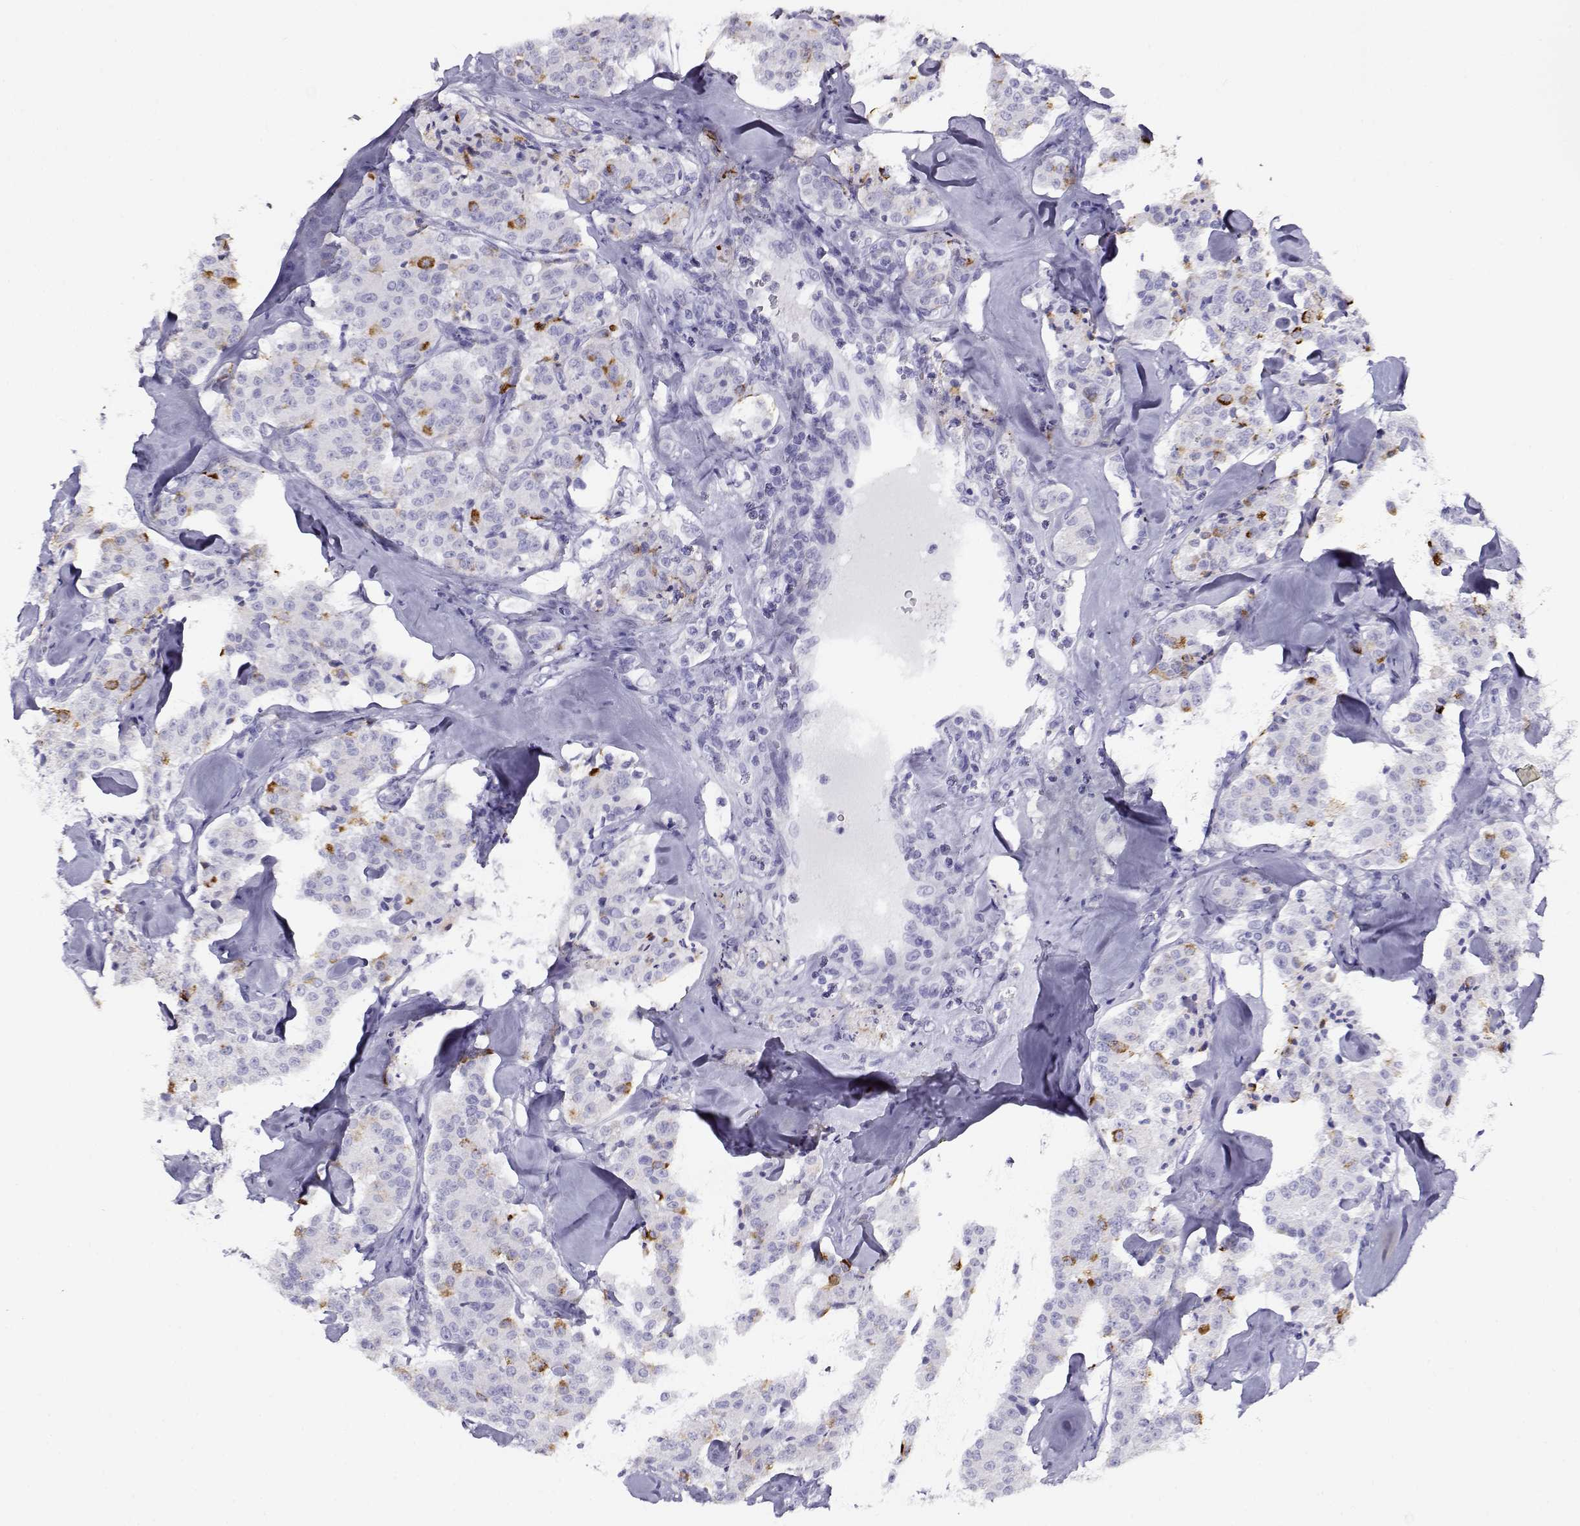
{"staining": {"intensity": "strong", "quantity": "<25%", "location": "cytoplasmic/membranous"}, "tissue": "carcinoid", "cell_type": "Tumor cells", "image_type": "cancer", "snomed": [{"axis": "morphology", "description": "Carcinoid, malignant, NOS"}, {"axis": "topography", "description": "Pancreas"}], "caption": "This histopathology image shows immunohistochemistry staining of human malignant carcinoid, with medium strong cytoplasmic/membranous staining in about <25% of tumor cells.", "gene": "RHOXF2", "patient": {"sex": "male", "age": 41}}